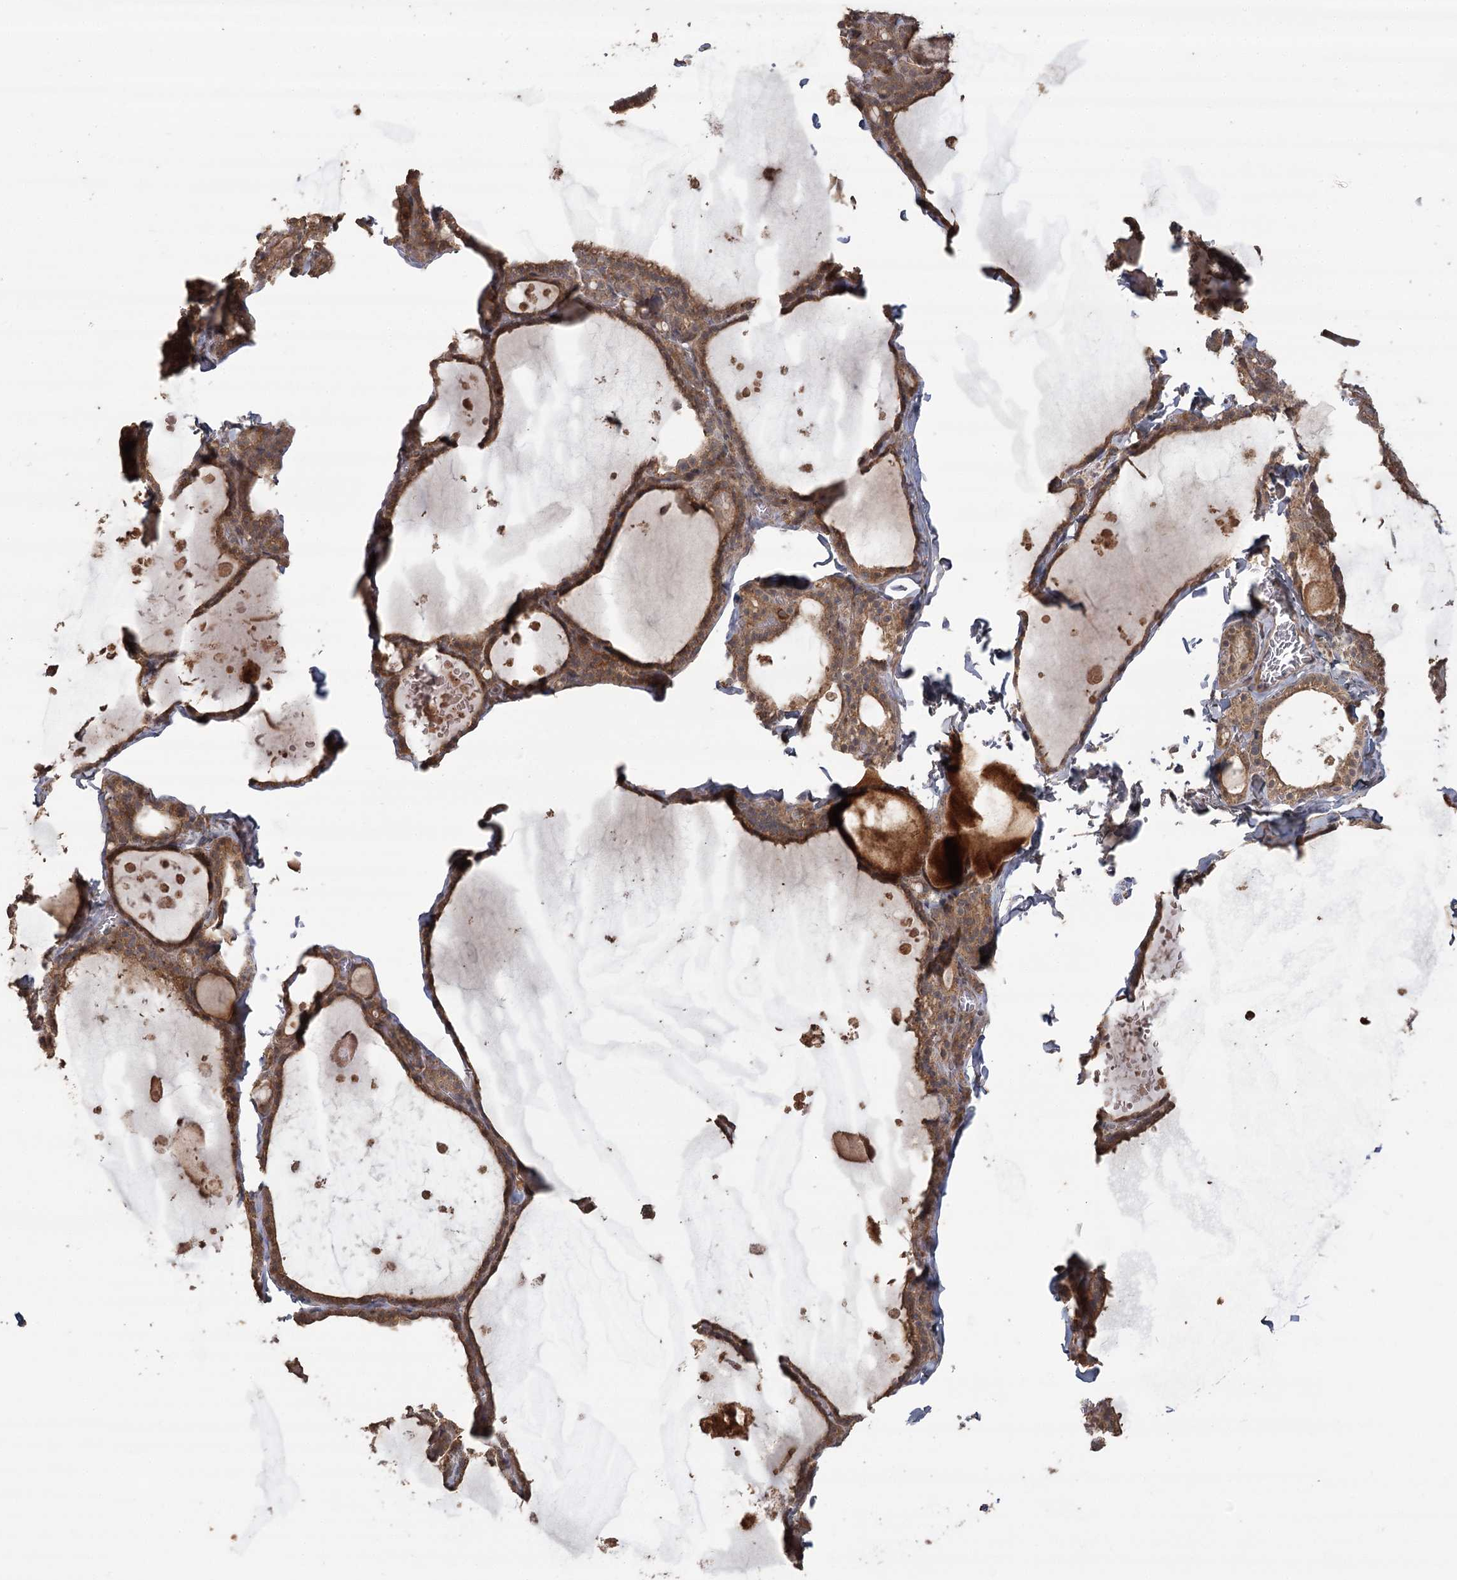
{"staining": {"intensity": "moderate", "quantity": ">75%", "location": "cytoplasmic/membranous"}, "tissue": "thyroid gland", "cell_type": "Glandular cells", "image_type": "normal", "snomed": [{"axis": "morphology", "description": "Normal tissue, NOS"}, {"axis": "topography", "description": "Thyroid gland"}], "caption": "Protein staining shows moderate cytoplasmic/membranous positivity in approximately >75% of glandular cells in unremarkable thyroid gland. (IHC, brightfield microscopy, high magnification).", "gene": "OBSL1", "patient": {"sex": "male", "age": 56}}